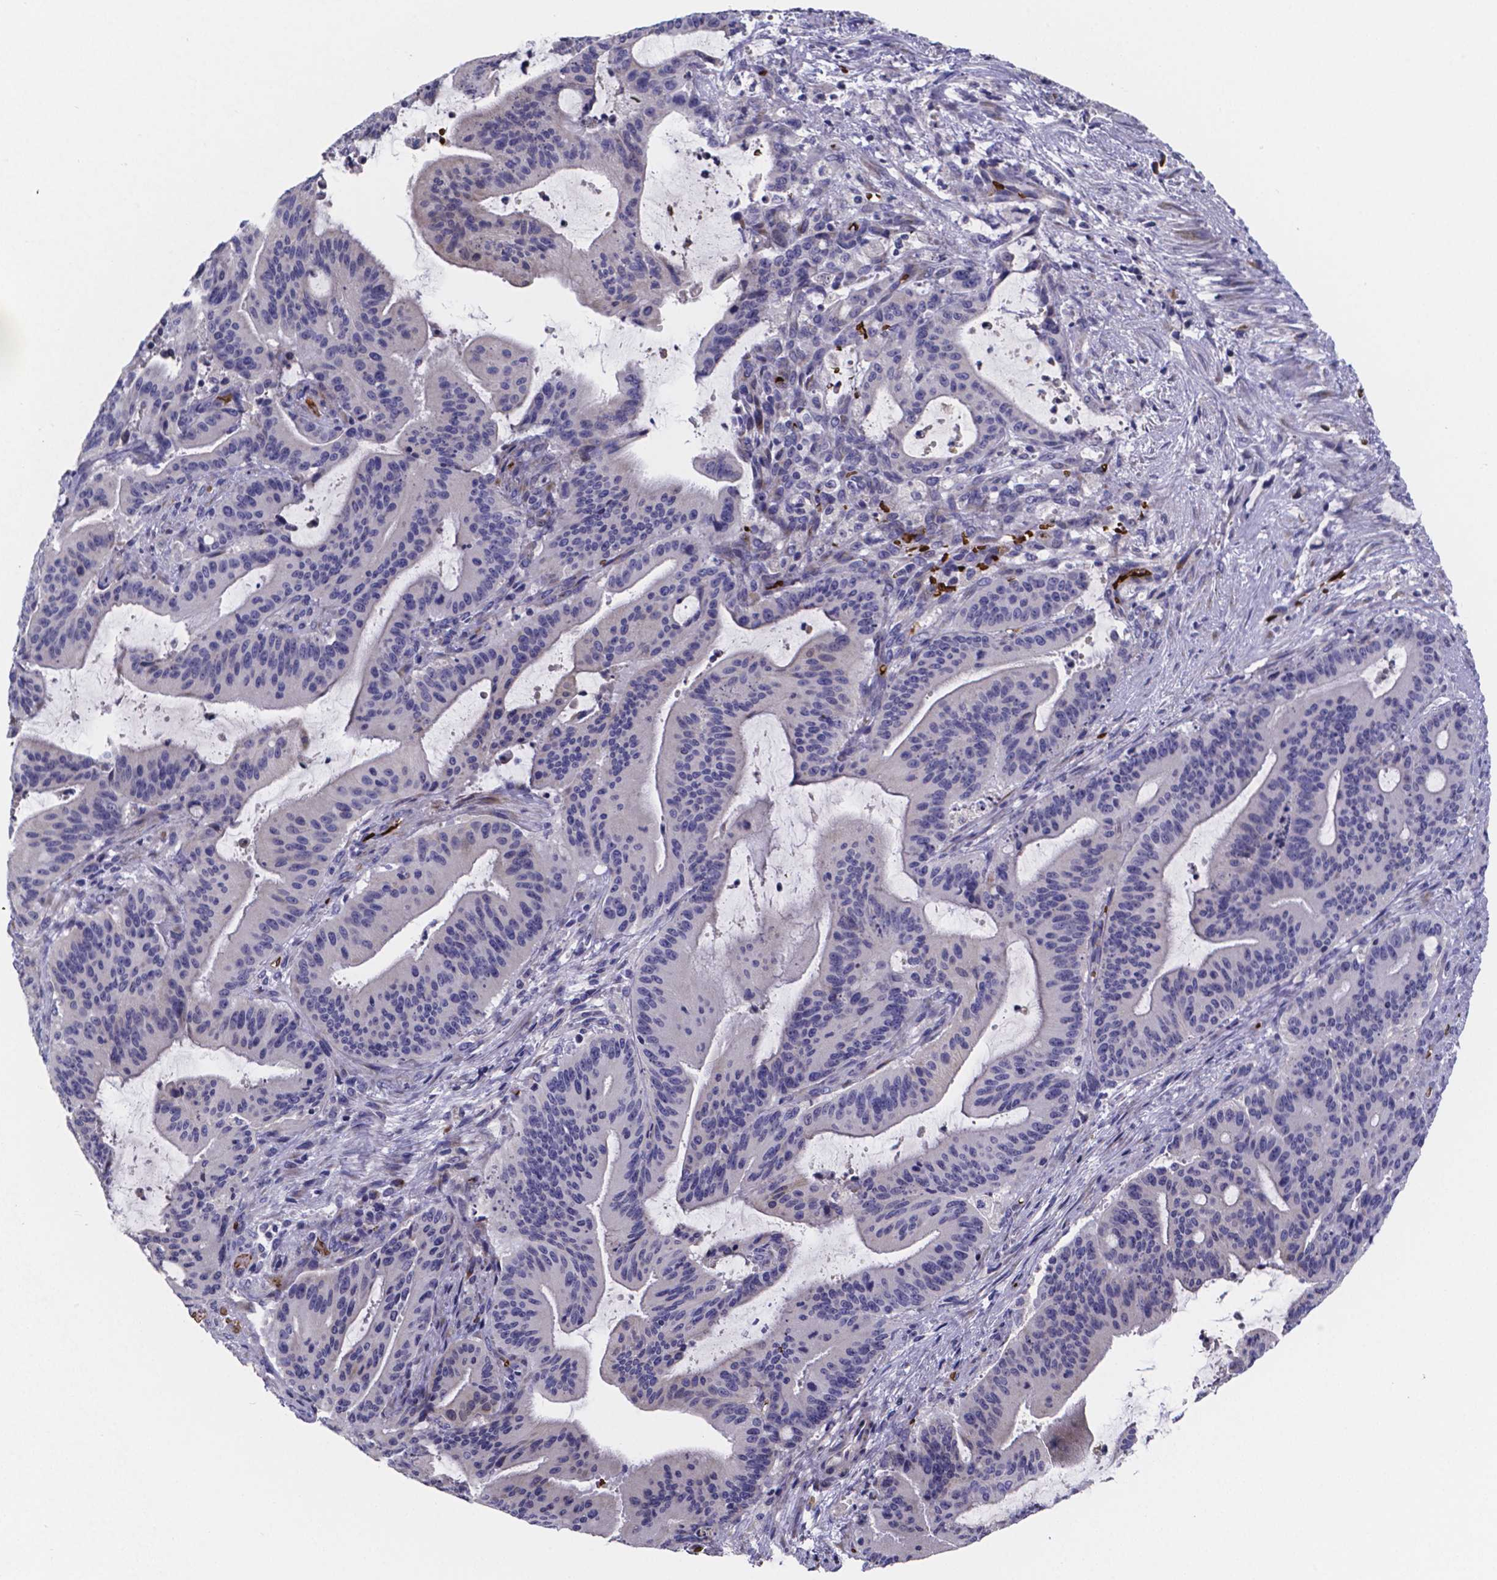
{"staining": {"intensity": "negative", "quantity": "none", "location": "none"}, "tissue": "liver cancer", "cell_type": "Tumor cells", "image_type": "cancer", "snomed": [{"axis": "morphology", "description": "Cholangiocarcinoma"}, {"axis": "topography", "description": "Liver"}], "caption": "Protein analysis of cholangiocarcinoma (liver) reveals no significant positivity in tumor cells. The staining is performed using DAB brown chromogen with nuclei counter-stained in using hematoxylin.", "gene": "GABRA3", "patient": {"sex": "female", "age": 73}}